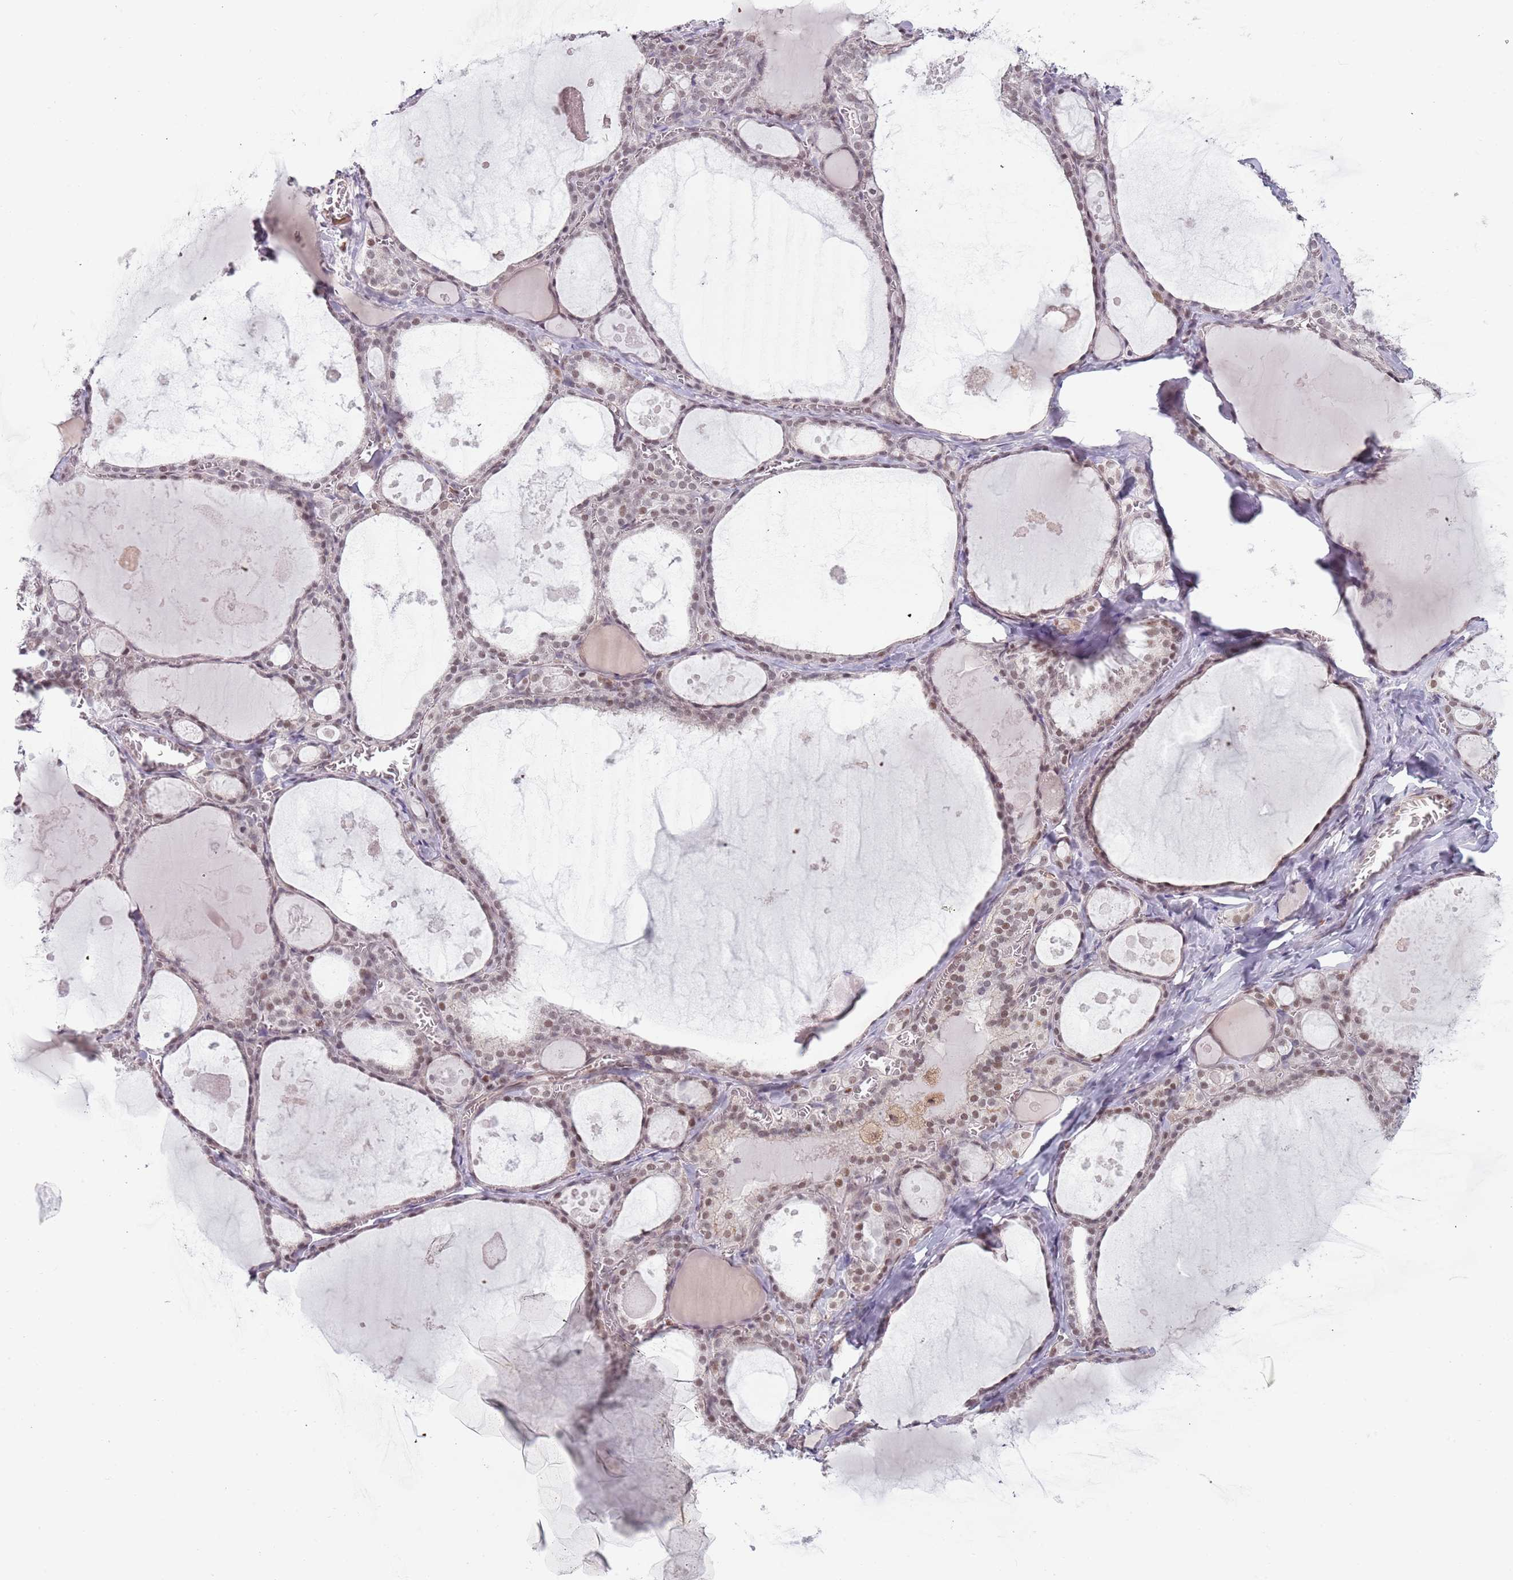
{"staining": {"intensity": "weak", "quantity": ">75%", "location": "nuclear"}, "tissue": "thyroid gland", "cell_type": "Glandular cells", "image_type": "normal", "snomed": [{"axis": "morphology", "description": "Normal tissue, NOS"}, {"axis": "topography", "description": "Thyroid gland"}], "caption": "A low amount of weak nuclear staining is identified in approximately >75% of glandular cells in unremarkable thyroid gland. The staining was performed using DAB (3,3'-diaminobenzidine), with brown indicating positive protein expression. Nuclei are stained blue with hematoxylin.", "gene": "REXO4", "patient": {"sex": "male", "age": 56}}